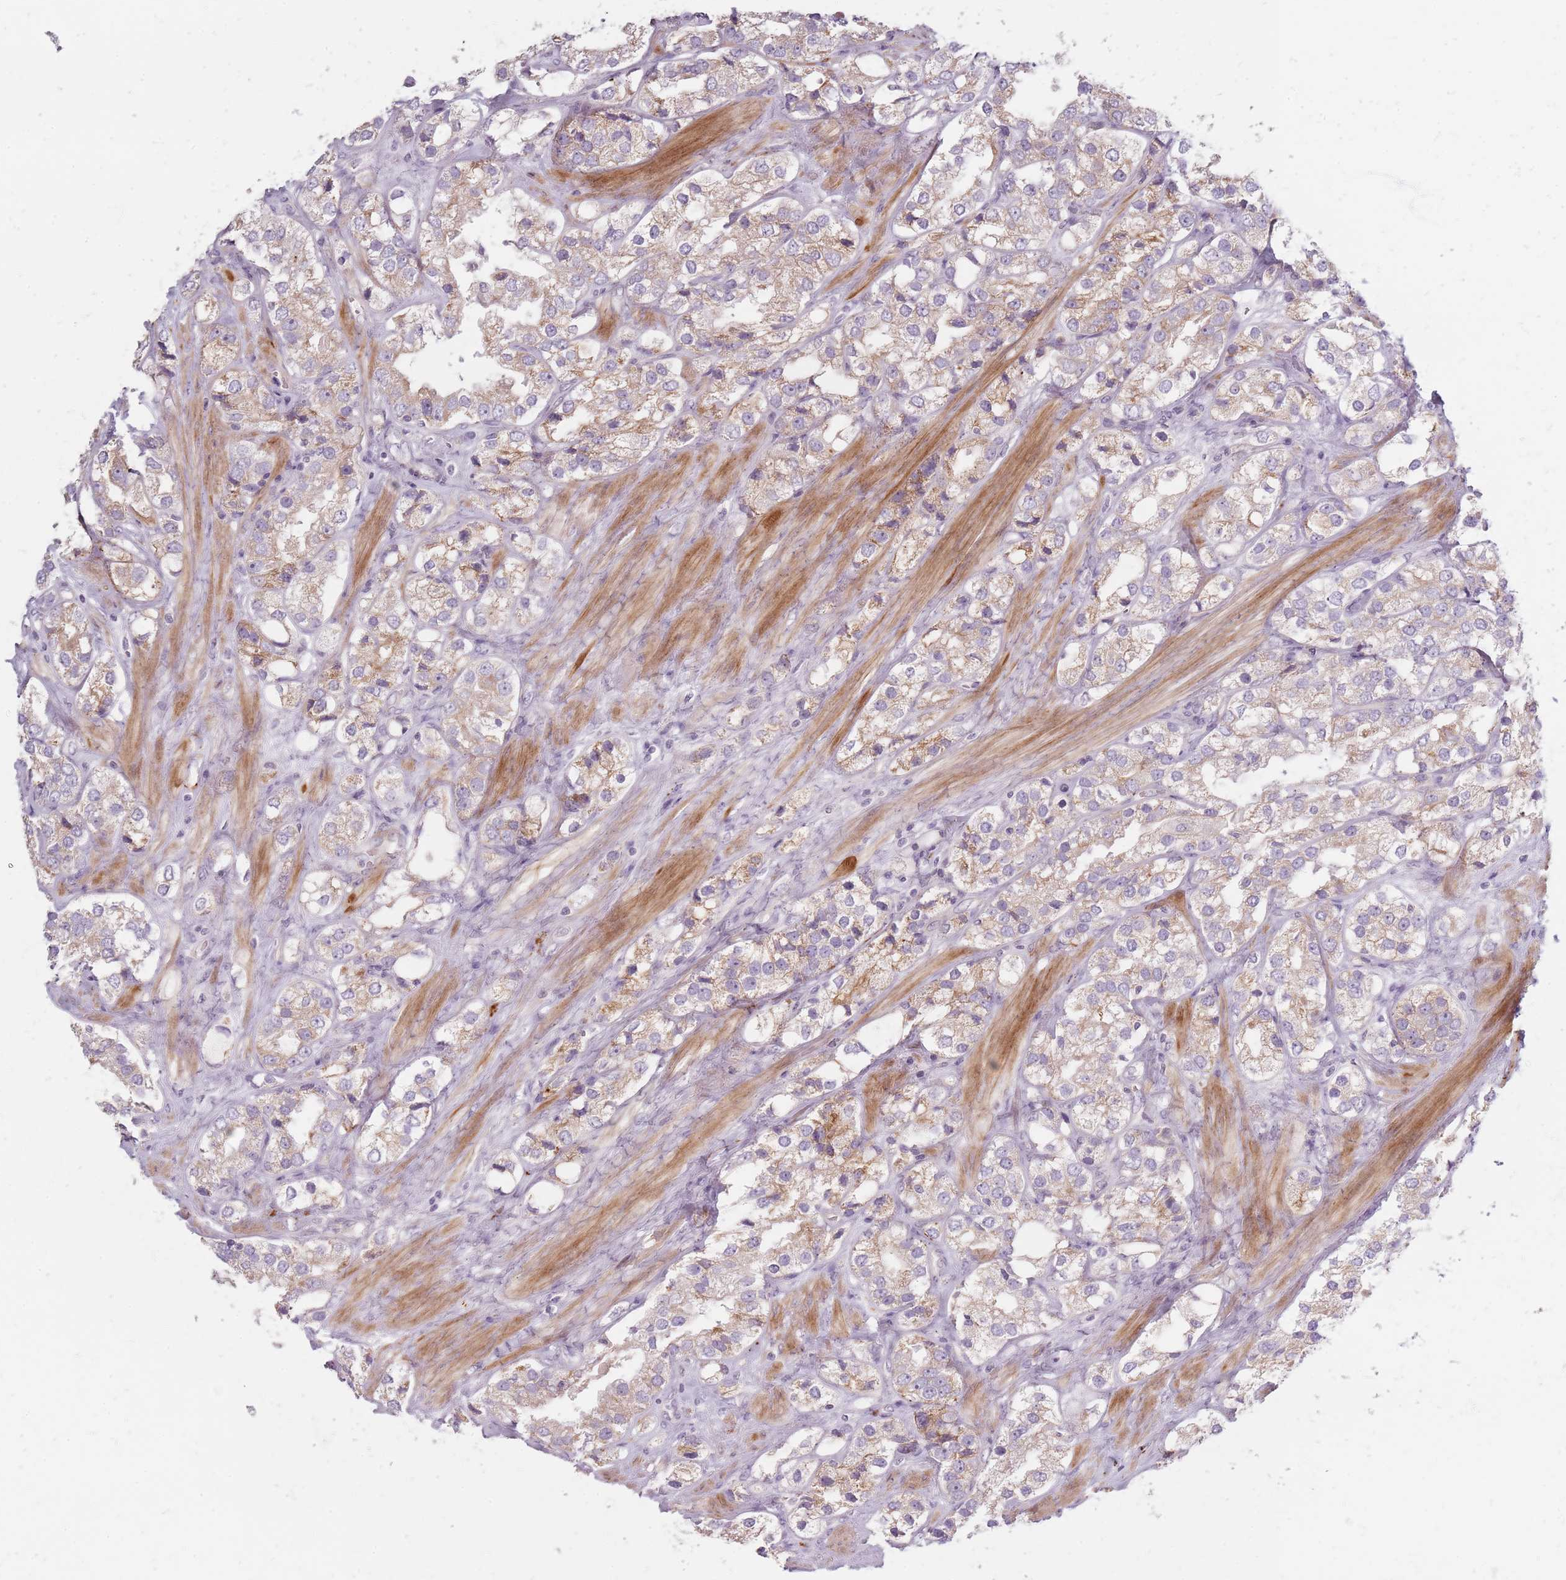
{"staining": {"intensity": "moderate", "quantity": "25%-75%", "location": "cytoplasmic/membranous"}, "tissue": "prostate cancer", "cell_type": "Tumor cells", "image_type": "cancer", "snomed": [{"axis": "morphology", "description": "Adenocarcinoma, NOS"}, {"axis": "topography", "description": "Prostate"}], "caption": "A medium amount of moderate cytoplasmic/membranous staining is appreciated in about 25%-75% of tumor cells in adenocarcinoma (prostate) tissue.", "gene": "SYNGR3", "patient": {"sex": "male", "age": 79}}